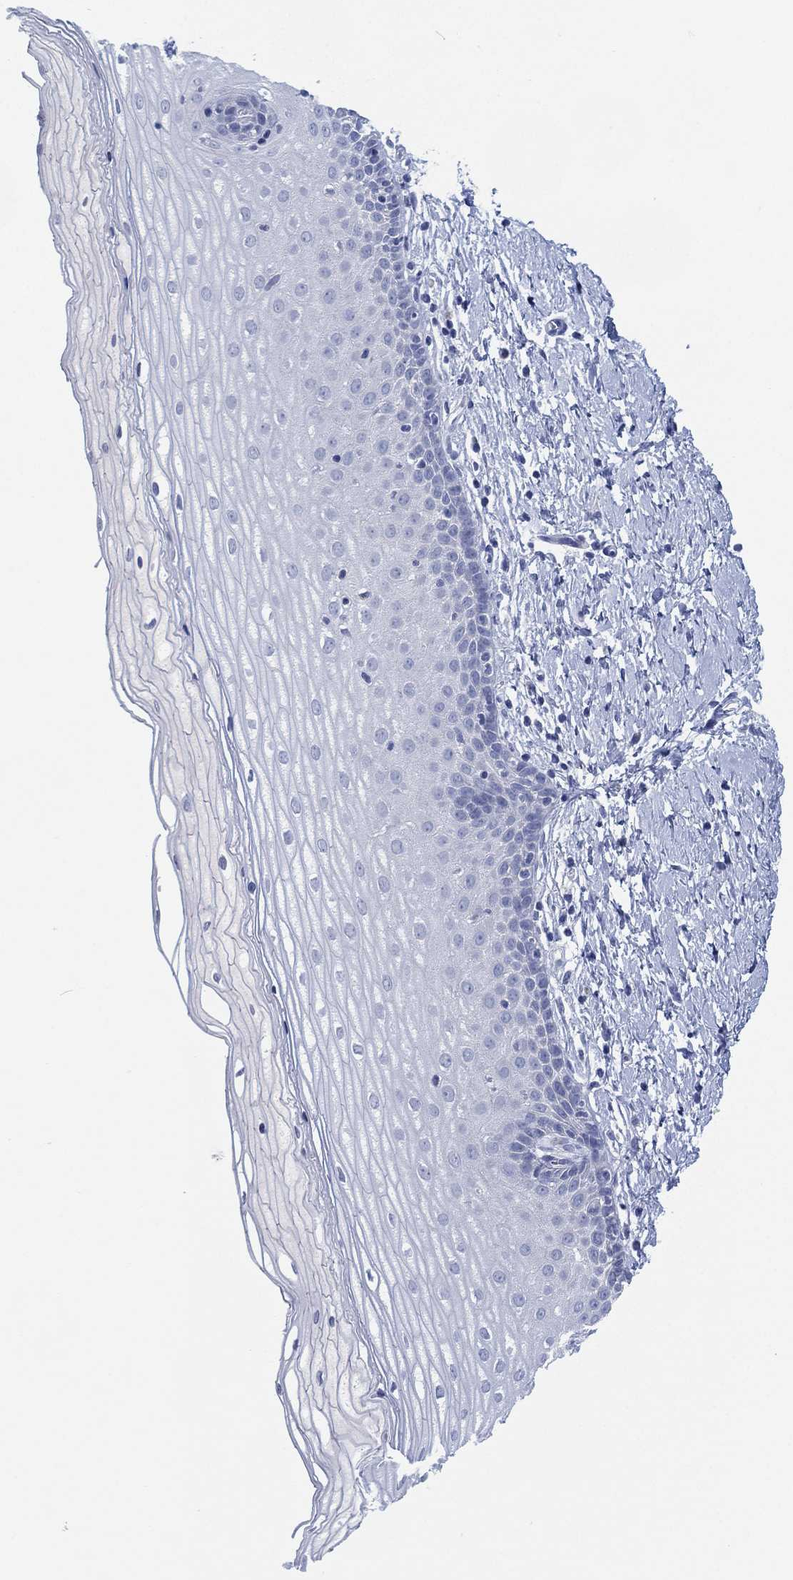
{"staining": {"intensity": "negative", "quantity": "none", "location": "none"}, "tissue": "cervix", "cell_type": "Glandular cells", "image_type": "normal", "snomed": [{"axis": "morphology", "description": "Normal tissue, NOS"}, {"axis": "topography", "description": "Cervix"}], "caption": "Cervix stained for a protein using IHC exhibits no expression glandular cells.", "gene": "ADAD2", "patient": {"sex": "female", "age": 37}}